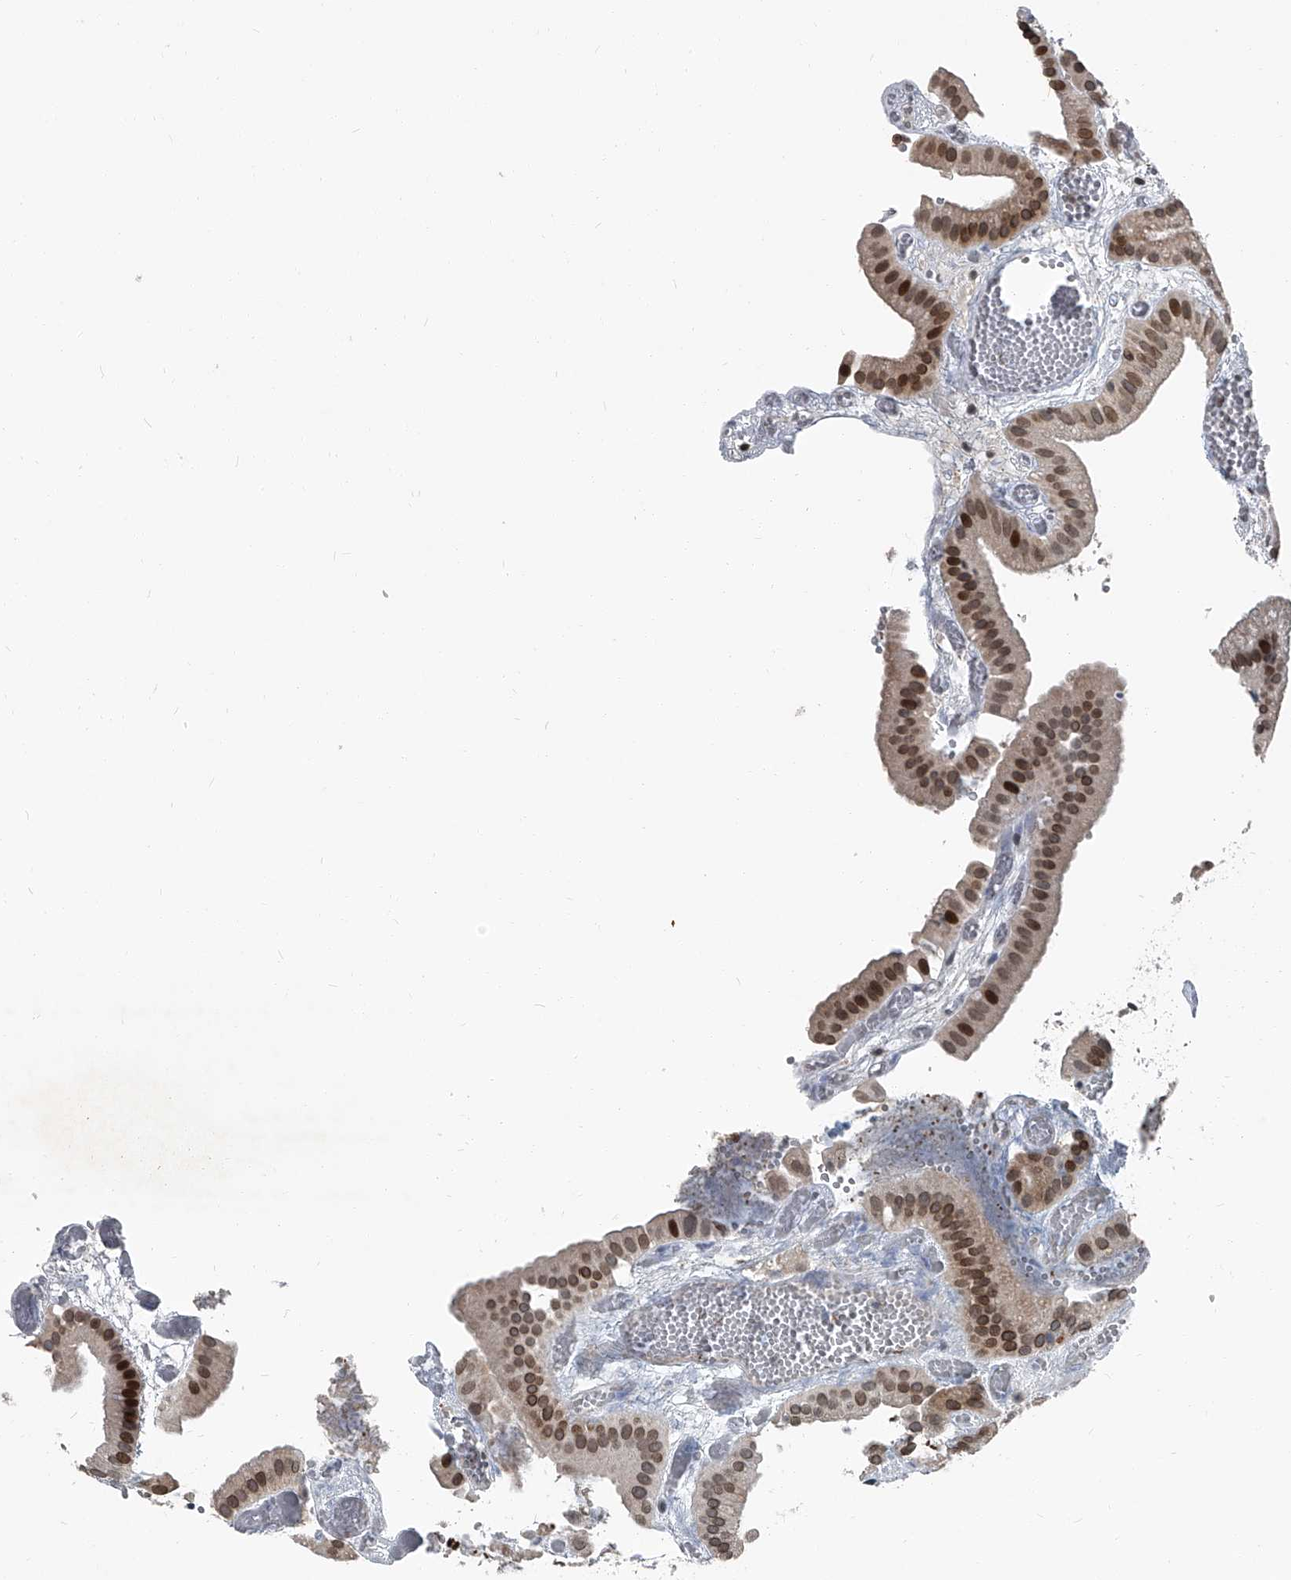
{"staining": {"intensity": "moderate", "quantity": ">75%", "location": "cytoplasmic/membranous,nuclear"}, "tissue": "gallbladder", "cell_type": "Glandular cells", "image_type": "normal", "snomed": [{"axis": "morphology", "description": "Normal tissue, NOS"}, {"axis": "topography", "description": "Gallbladder"}], "caption": "Protein analysis of unremarkable gallbladder shows moderate cytoplasmic/membranous,nuclear staining in about >75% of glandular cells.", "gene": "PHF20", "patient": {"sex": "female", "age": 64}}